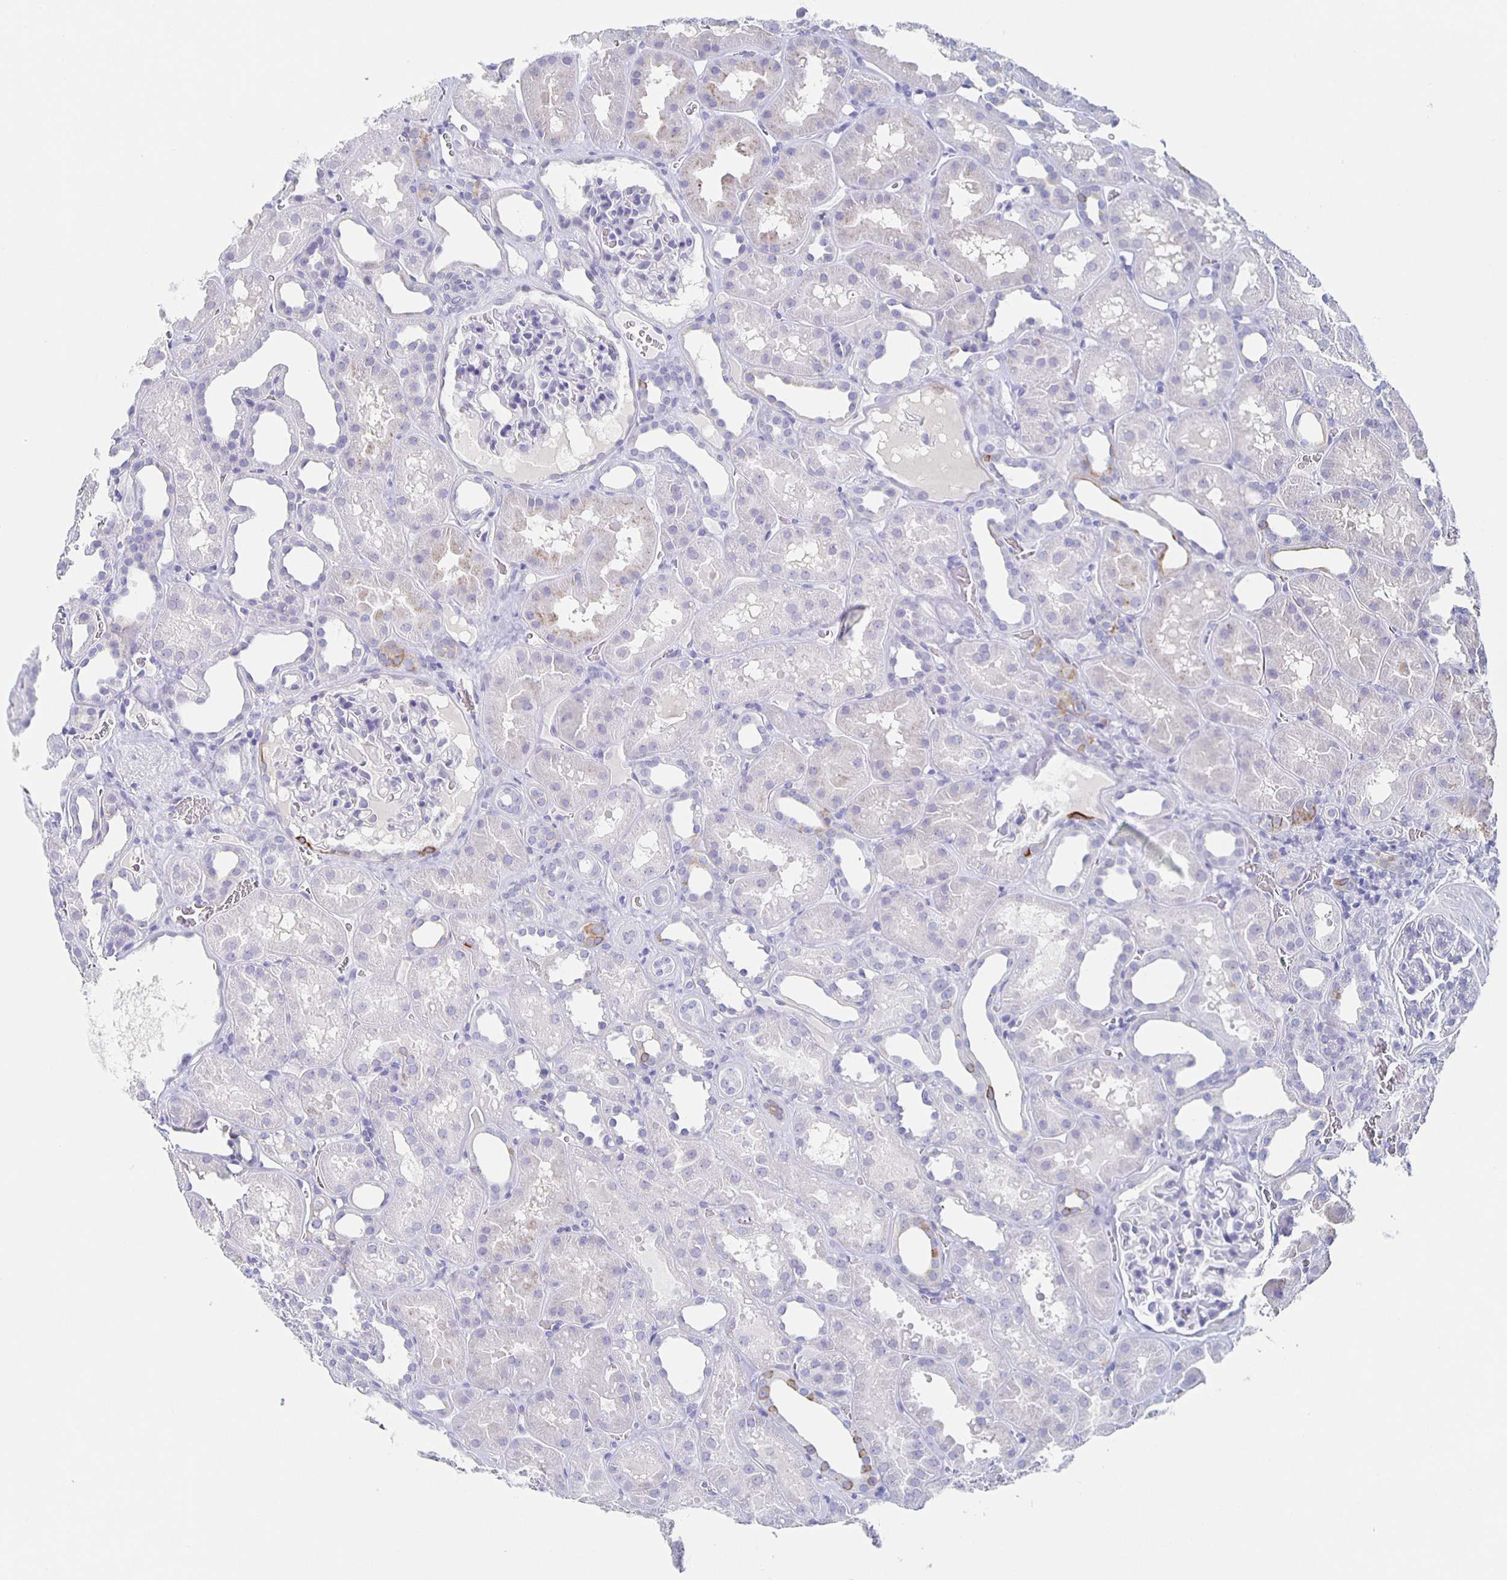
{"staining": {"intensity": "negative", "quantity": "none", "location": "none"}, "tissue": "kidney", "cell_type": "Cells in glomeruli", "image_type": "normal", "snomed": [{"axis": "morphology", "description": "Normal tissue, NOS"}, {"axis": "topography", "description": "Kidney"}], "caption": "A high-resolution photomicrograph shows IHC staining of unremarkable kidney, which demonstrates no significant positivity in cells in glomeruli. (DAB (3,3'-diaminobenzidine) immunohistochemistry (IHC), high magnification).", "gene": "CCDC17", "patient": {"sex": "female", "age": 41}}